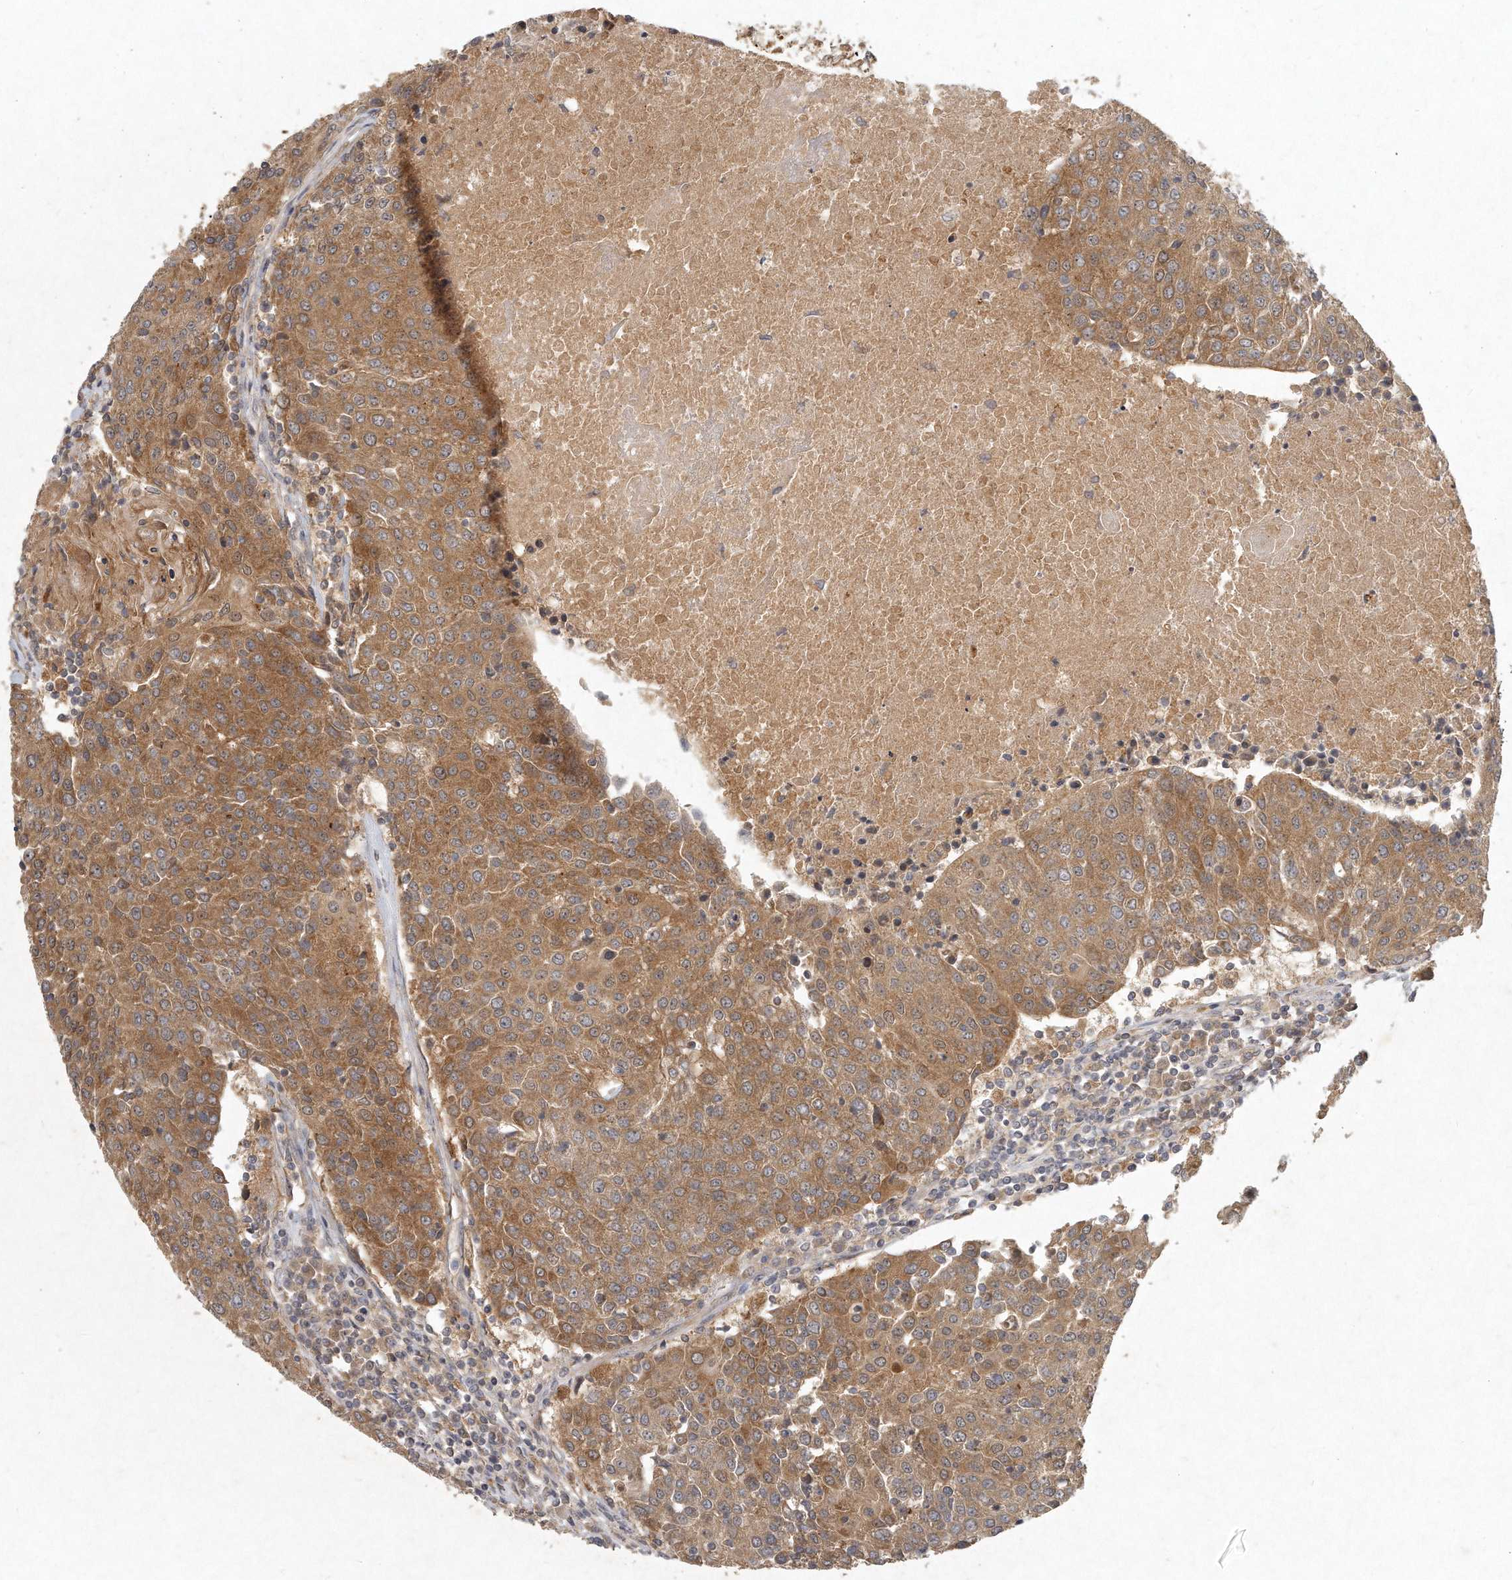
{"staining": {"intensity": "moderate", "quantity": ">75%", "location": "cytoplasmic/membranous"}, "tissue": "urothelial cancer", "cell_type": "Tumor cells", "image_type": "cancer", "snomed": [{"axis": "morphology", "description": "Urothelial carcinoma, High grade"}, {"axis": "topography", "description": "Urinary bladder"}], "caption": "Human urothelial cancer stained with a protein marker reveals moderate staining in tumor cells.", "gene": "LGALS8", "patient": {"sex": "female", "age": 85}}